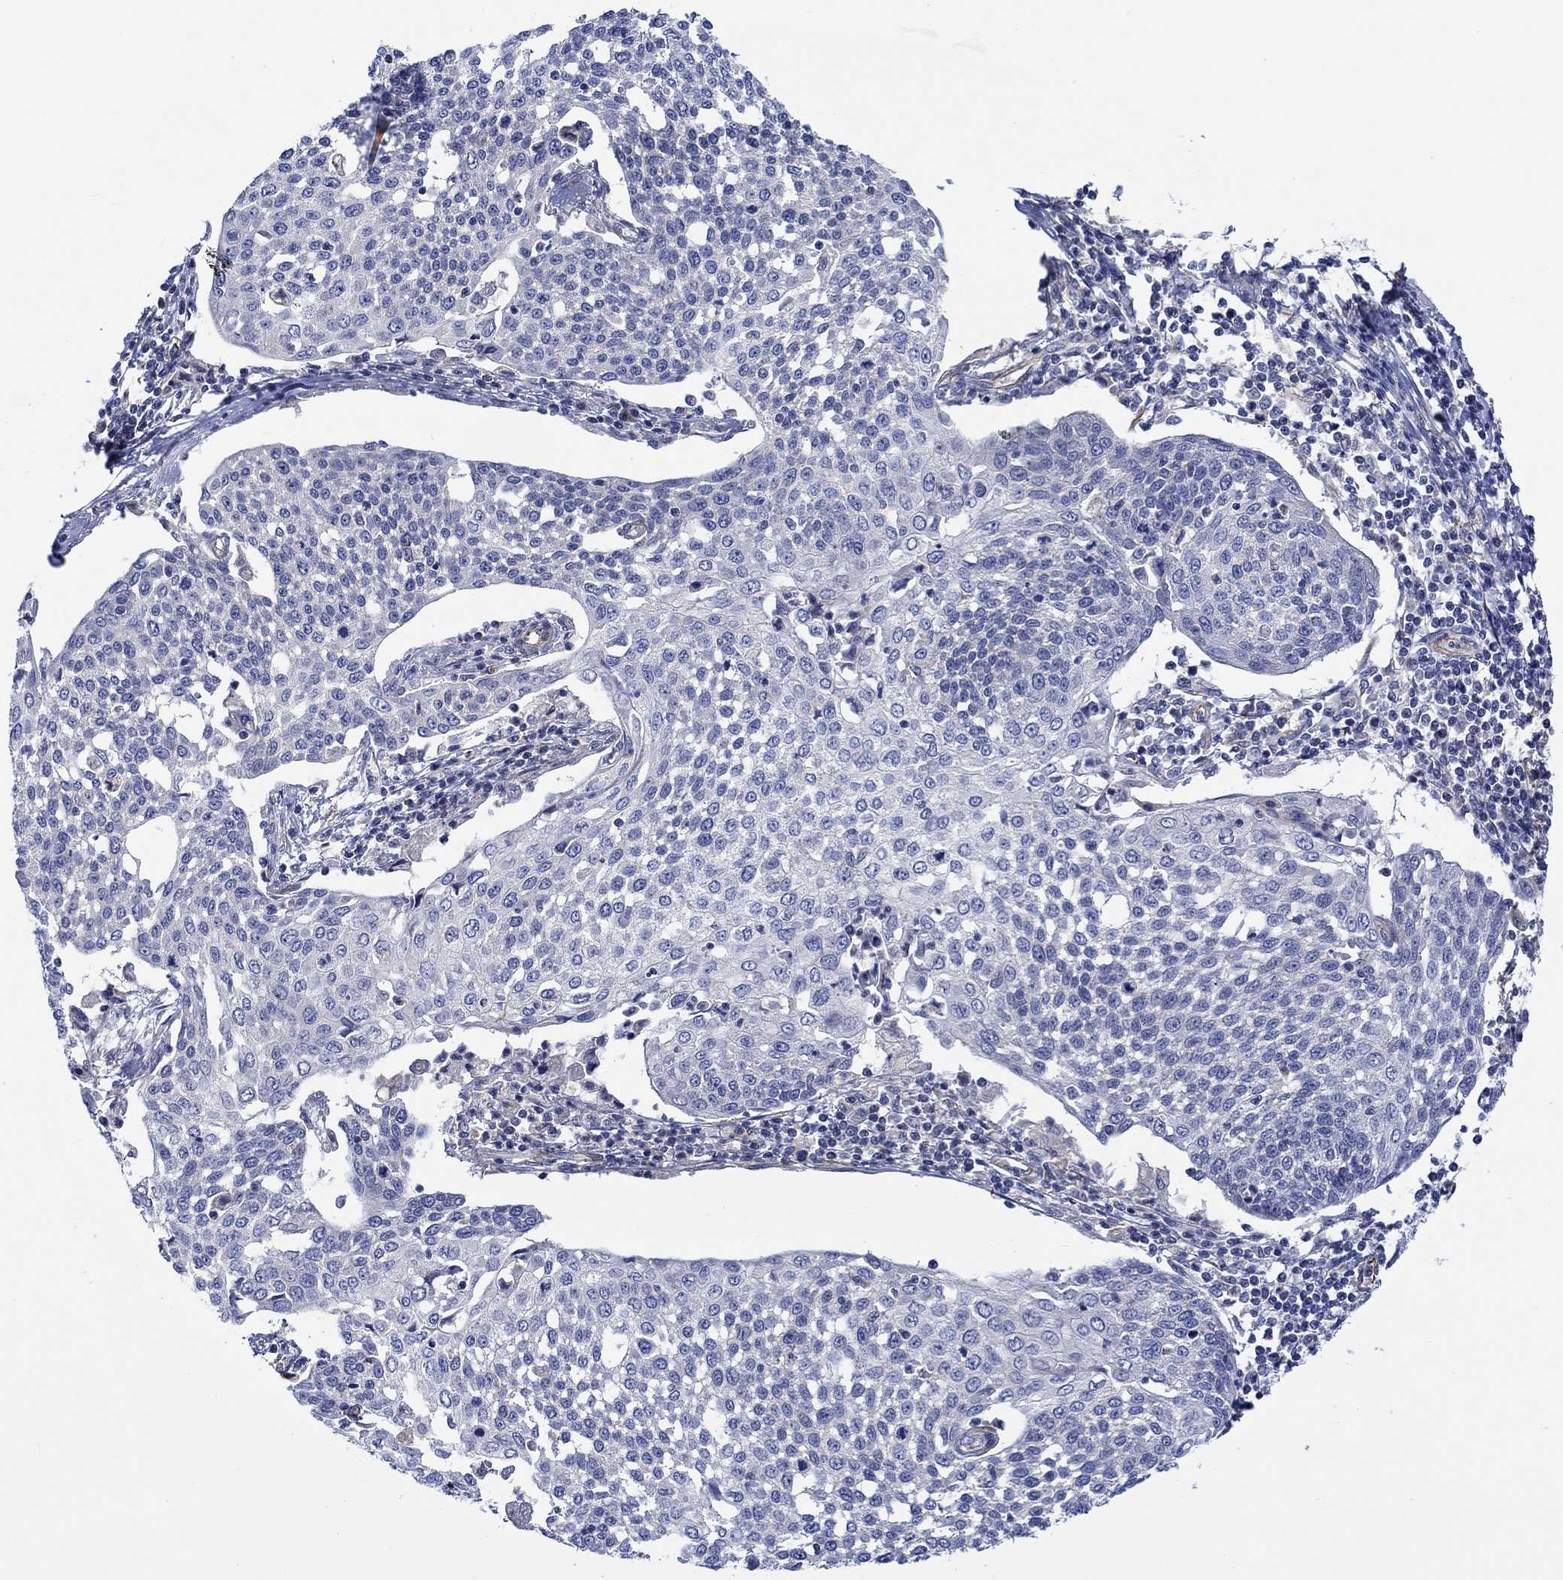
{"staining": {"intensity": "negative", "quantity": "none", "location": "none"}, "tissue": "cervical cancer", "cell_type": "Tumor cells", "image_type": "cancer", "snomed": [{"axis": "morphology", "description": "Squamous cell carcinoma, NOS"}, {"axis": "topography", "description": "Cervix"}], "caption": "A high-resolution image shows IHC staining of squamous cell carcinoma (cervical), which exhibits no significant staining in tumor cells. Brightfield microscopy of IHC stained with DAB (brown) and hematoxylin (blue), captured at high magnification.", "gene": "CAMK1D", "patient": {"sex": "female", "age": 34}}